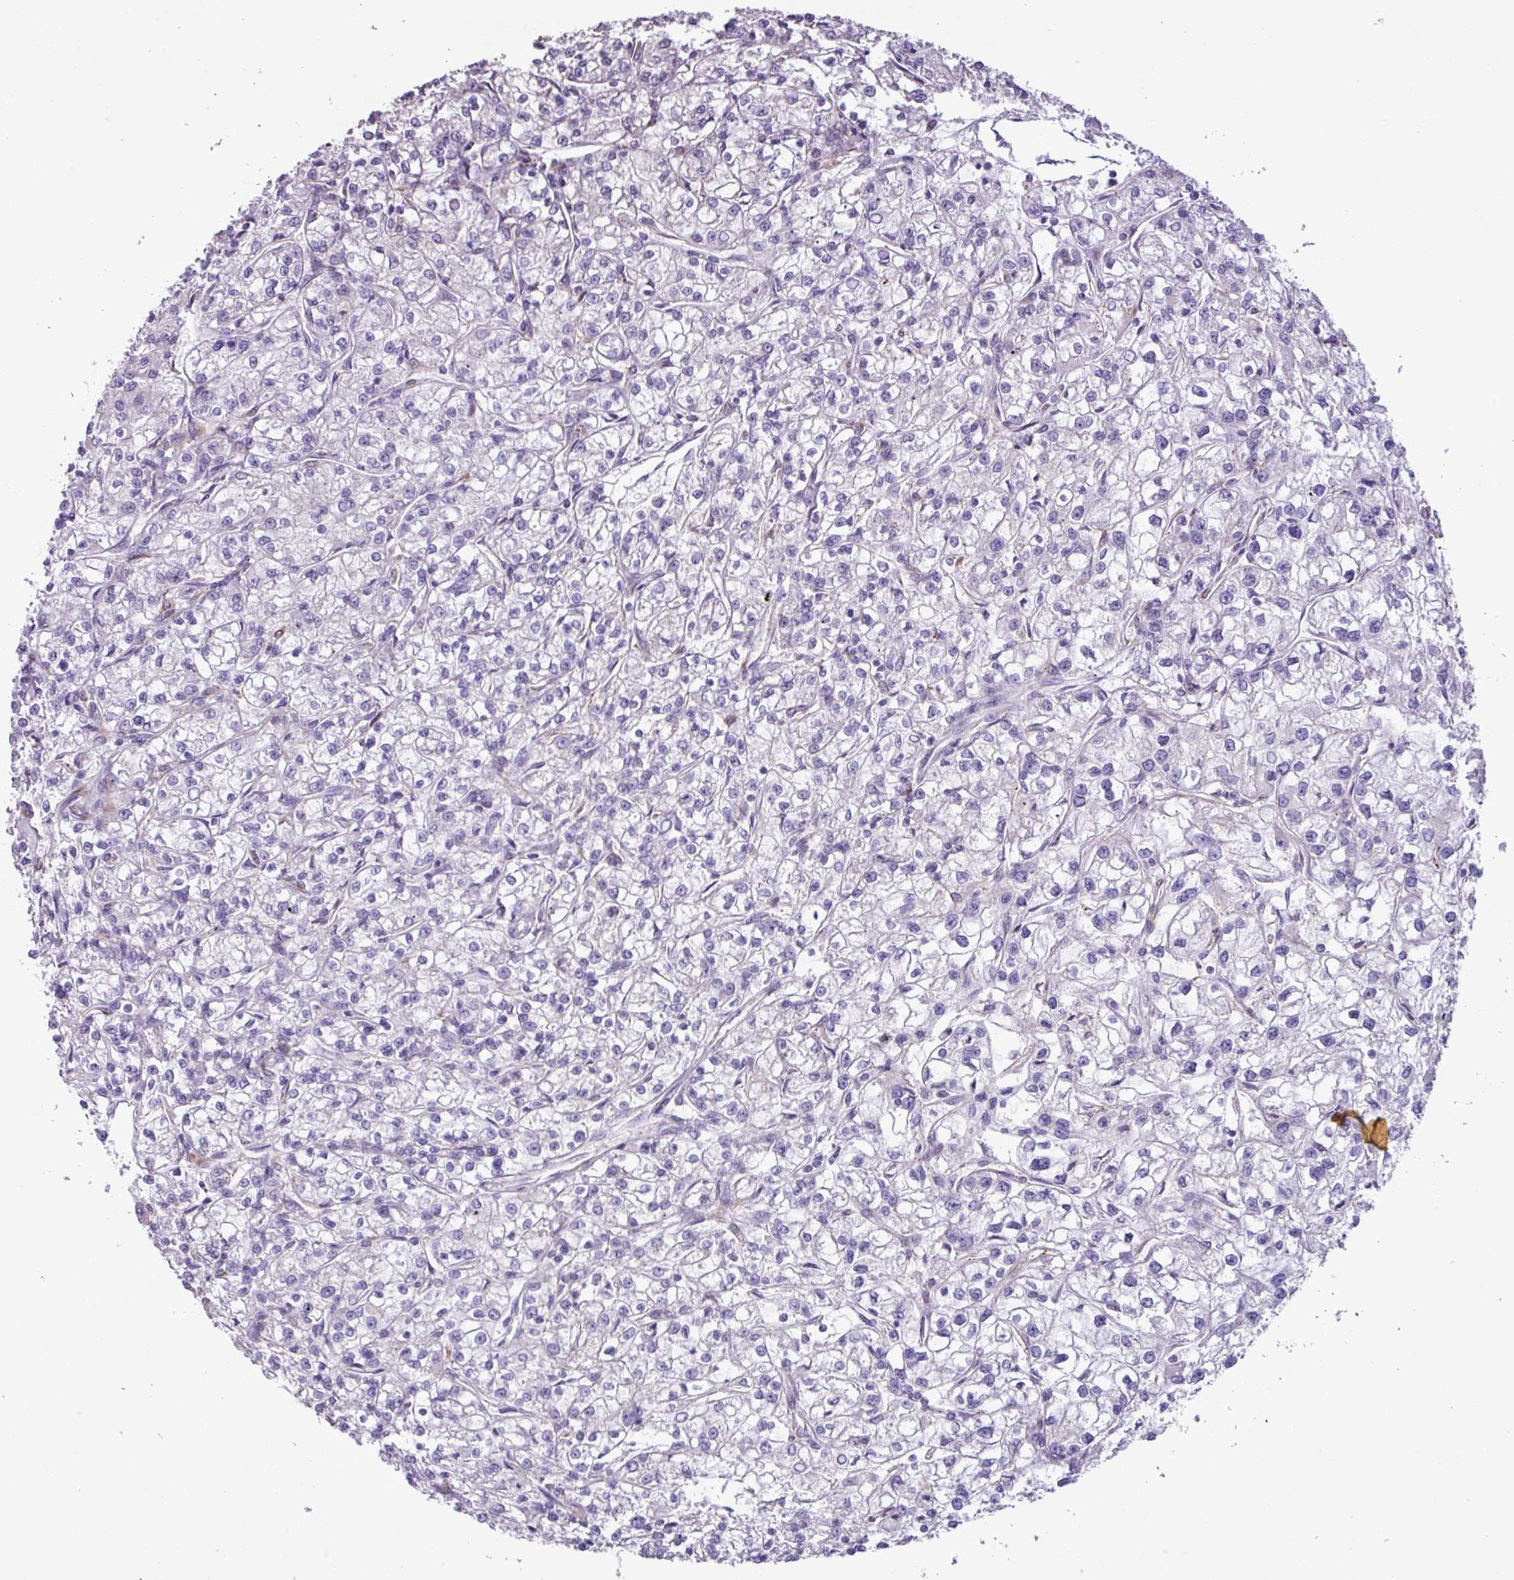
{"staining": {"intensity": "negative", "quantity": "none", "location": "none"}, "tissue": "renal cancer", "cell_type": "Tumor cells", "image_type": "cancer", "snomed": [{"axis": "morphology", "description": "Adenocarcinoma, NOS"}, {"axis": "topography", "description": "Kidney"}], "caption": "Tumor cells show no significant protein positivity in renal adenocarcinoma. Nuclei are stained in blue.", "gene": "CD248", "patient": {"sex": "female", "age": 59}}